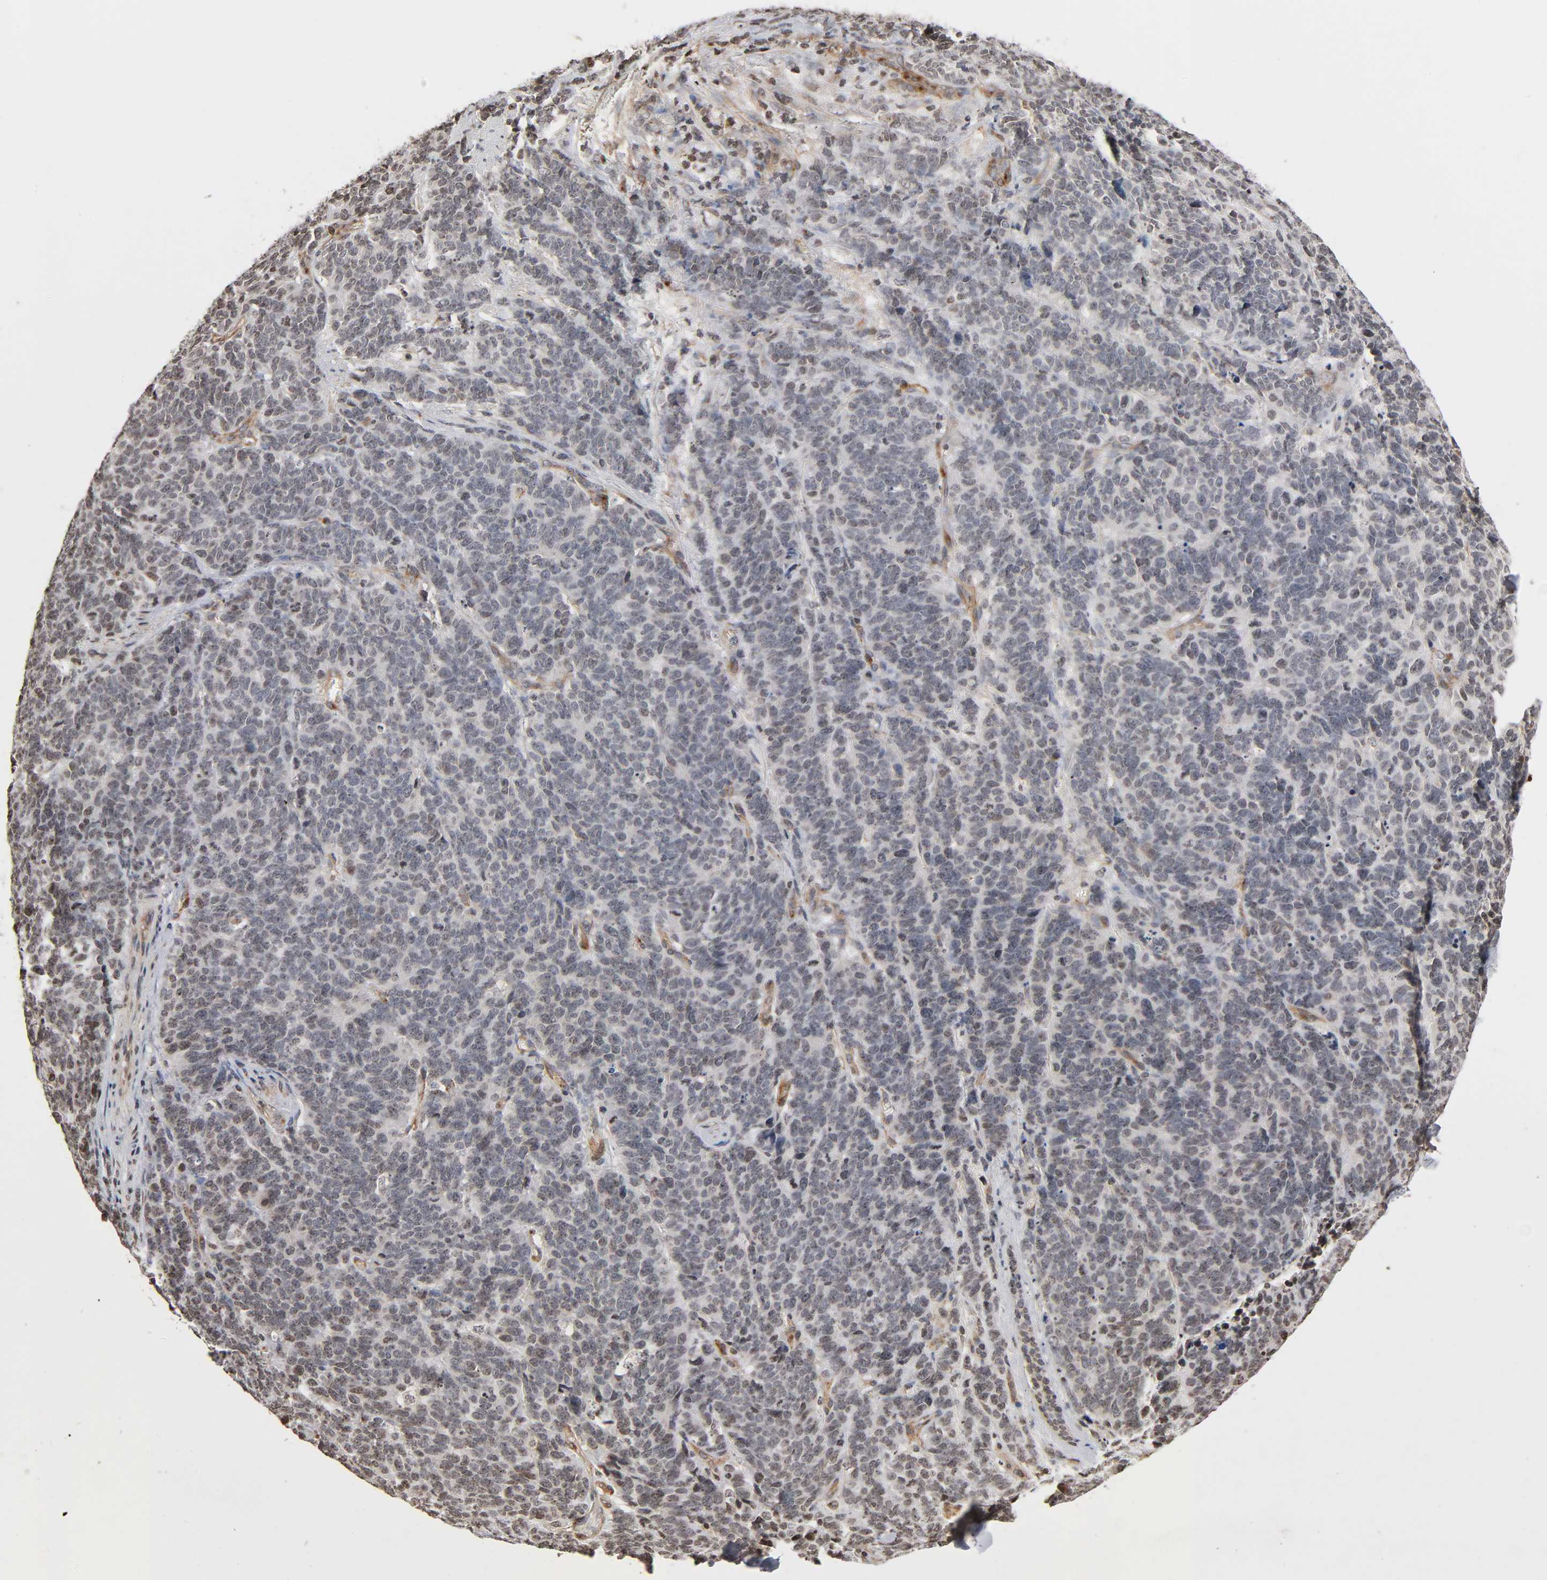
{"staining": {"intensity": "negative", "quantity": "none", "location": "none"}, "tissue": "lung cancer", "cell_type": "Tumor cells", "image_type": "cancer", "snomed": [{"axis": "morphology", "description": "Neoplasm, malignant, NOS"}, {"axis": "topography", "description": "Lung"}], "caption": "Immunohistochemical staining of lung cancer displays no significant staining in tumor cells. The staining is performed using DAB (3,3'-diaminobenzidine) brown chromogen with nuclei counter-stained in using hematoxylin.", "gene": "ITGAV", "patient": {"sex": "female", "age": 58}}